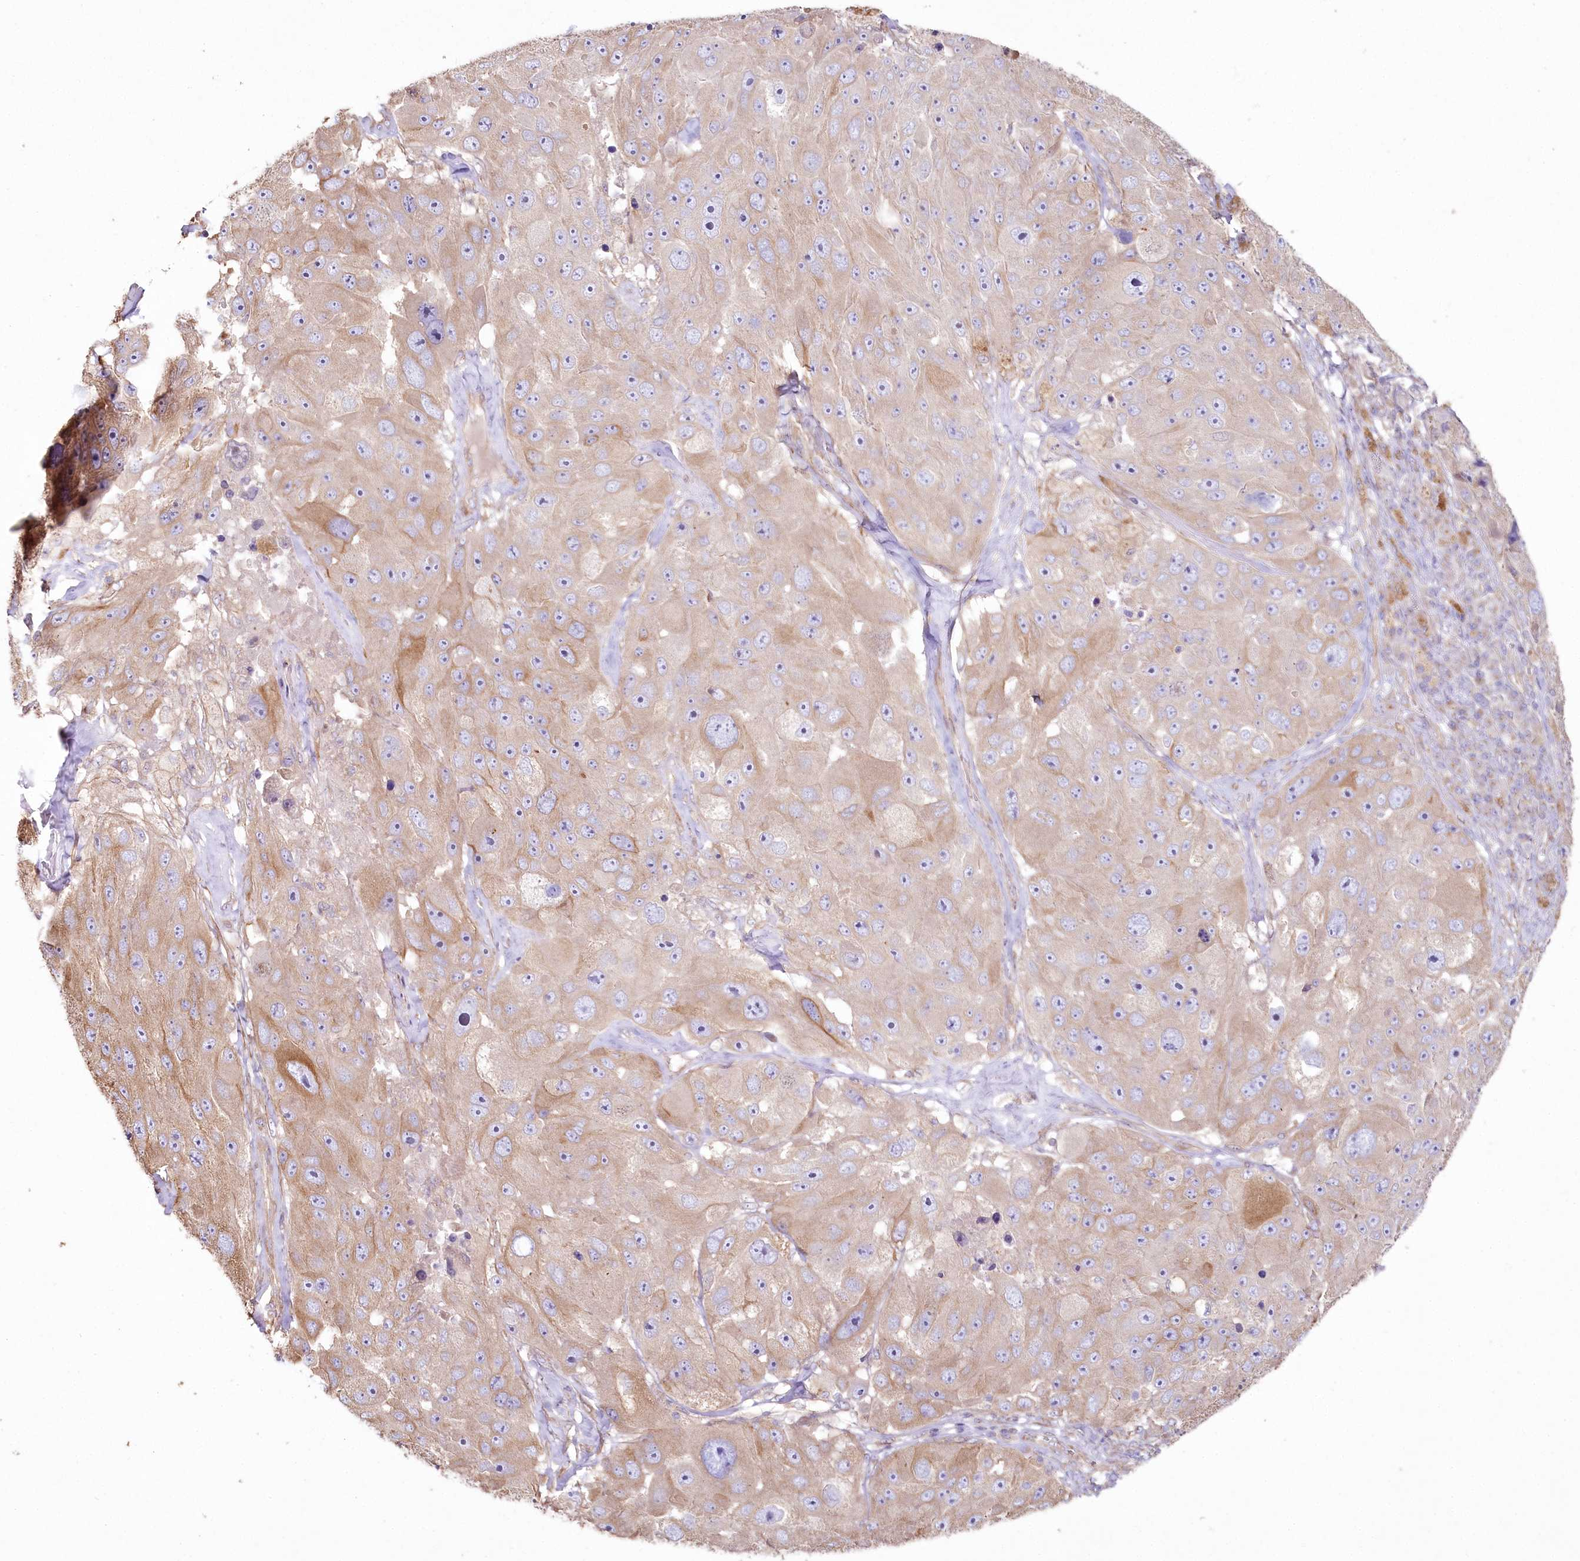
{"staining": {"intensity": "strong", "quantity": "25%-75%", "location": "cytoplasmic/membranous"}, "tissue": "melanoma", "cell_type": "Tumor cells", "image_type": "cancer", "snomed": [{"axis": "morphology", "description": "Malignant melanoma, Metastatic site"}, {"axis": "topography", "description": "Lymph node"}], "caption": "Immunohistochemical staining of malignant melanoma (metastatic site) demonstrates high levels of strong cytoplasmic/membranous protein positivity in approximately 25%-75% of tumor cells.", "gene": "SUMF1", "patient": {"sex": "male", "age": 62}}